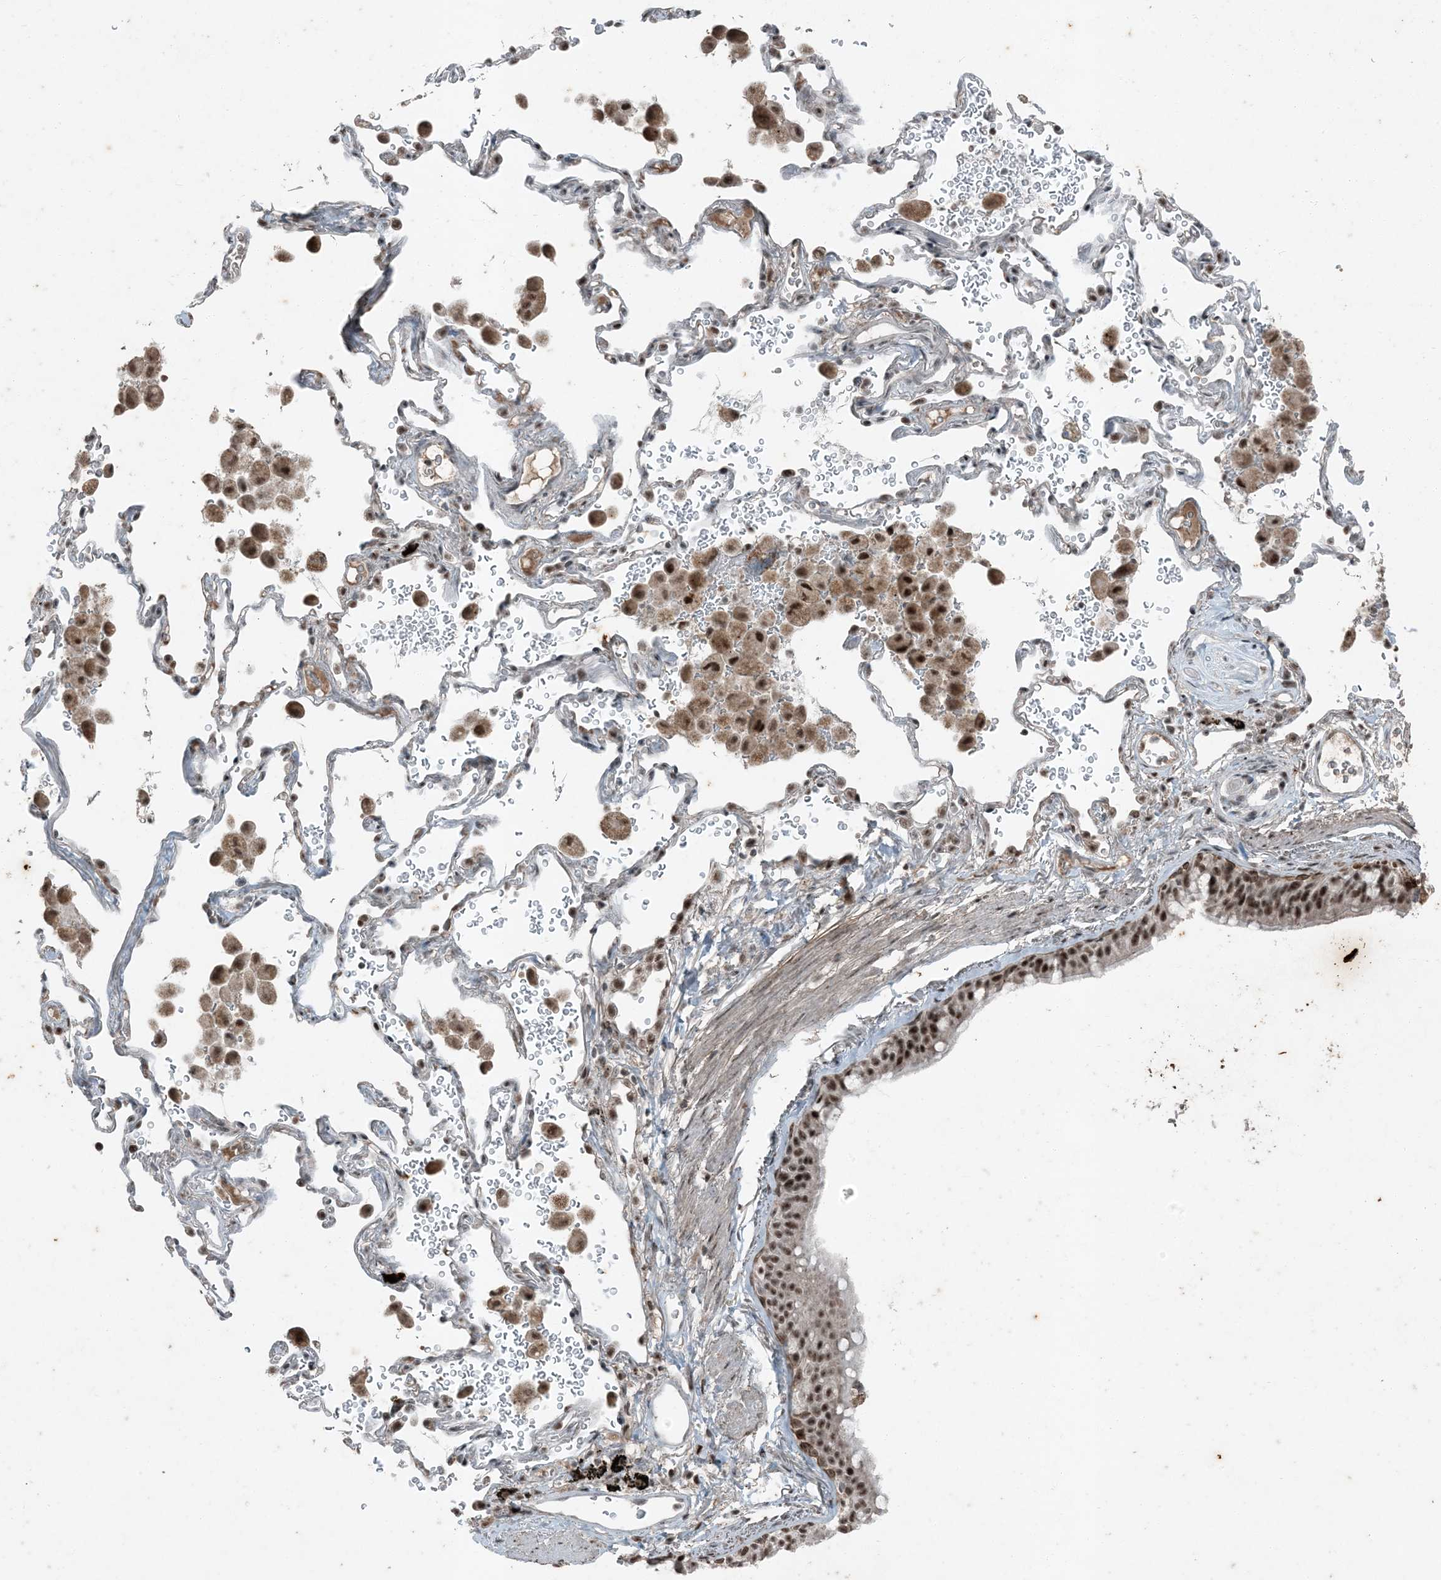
{"staining": {"intensity": "moderate", "quantity": ">75%", "location": "nuclear"}, "tissue": "bronchus", "cell_type": "Respiratory epithelial cells", "image_type": "normal", "snomed": [{"axis": "morphology", "description": "Normal tissue, NOS"}, {"axis": "morphology", "description": "Adenocarcinoma, NOS"}, {"axis": "topography", "description": "Bronchus"}, {"axis": "topography", "description": "Lung"}], "caption": "Normal bronchus was stained to show a protein in brown. There is medium levels of moderate nuclear expression in approximately >75% of respiratory epithelial cells.", "gene": "TADA2B", "patient": {"sex": "male", "age": 54}}